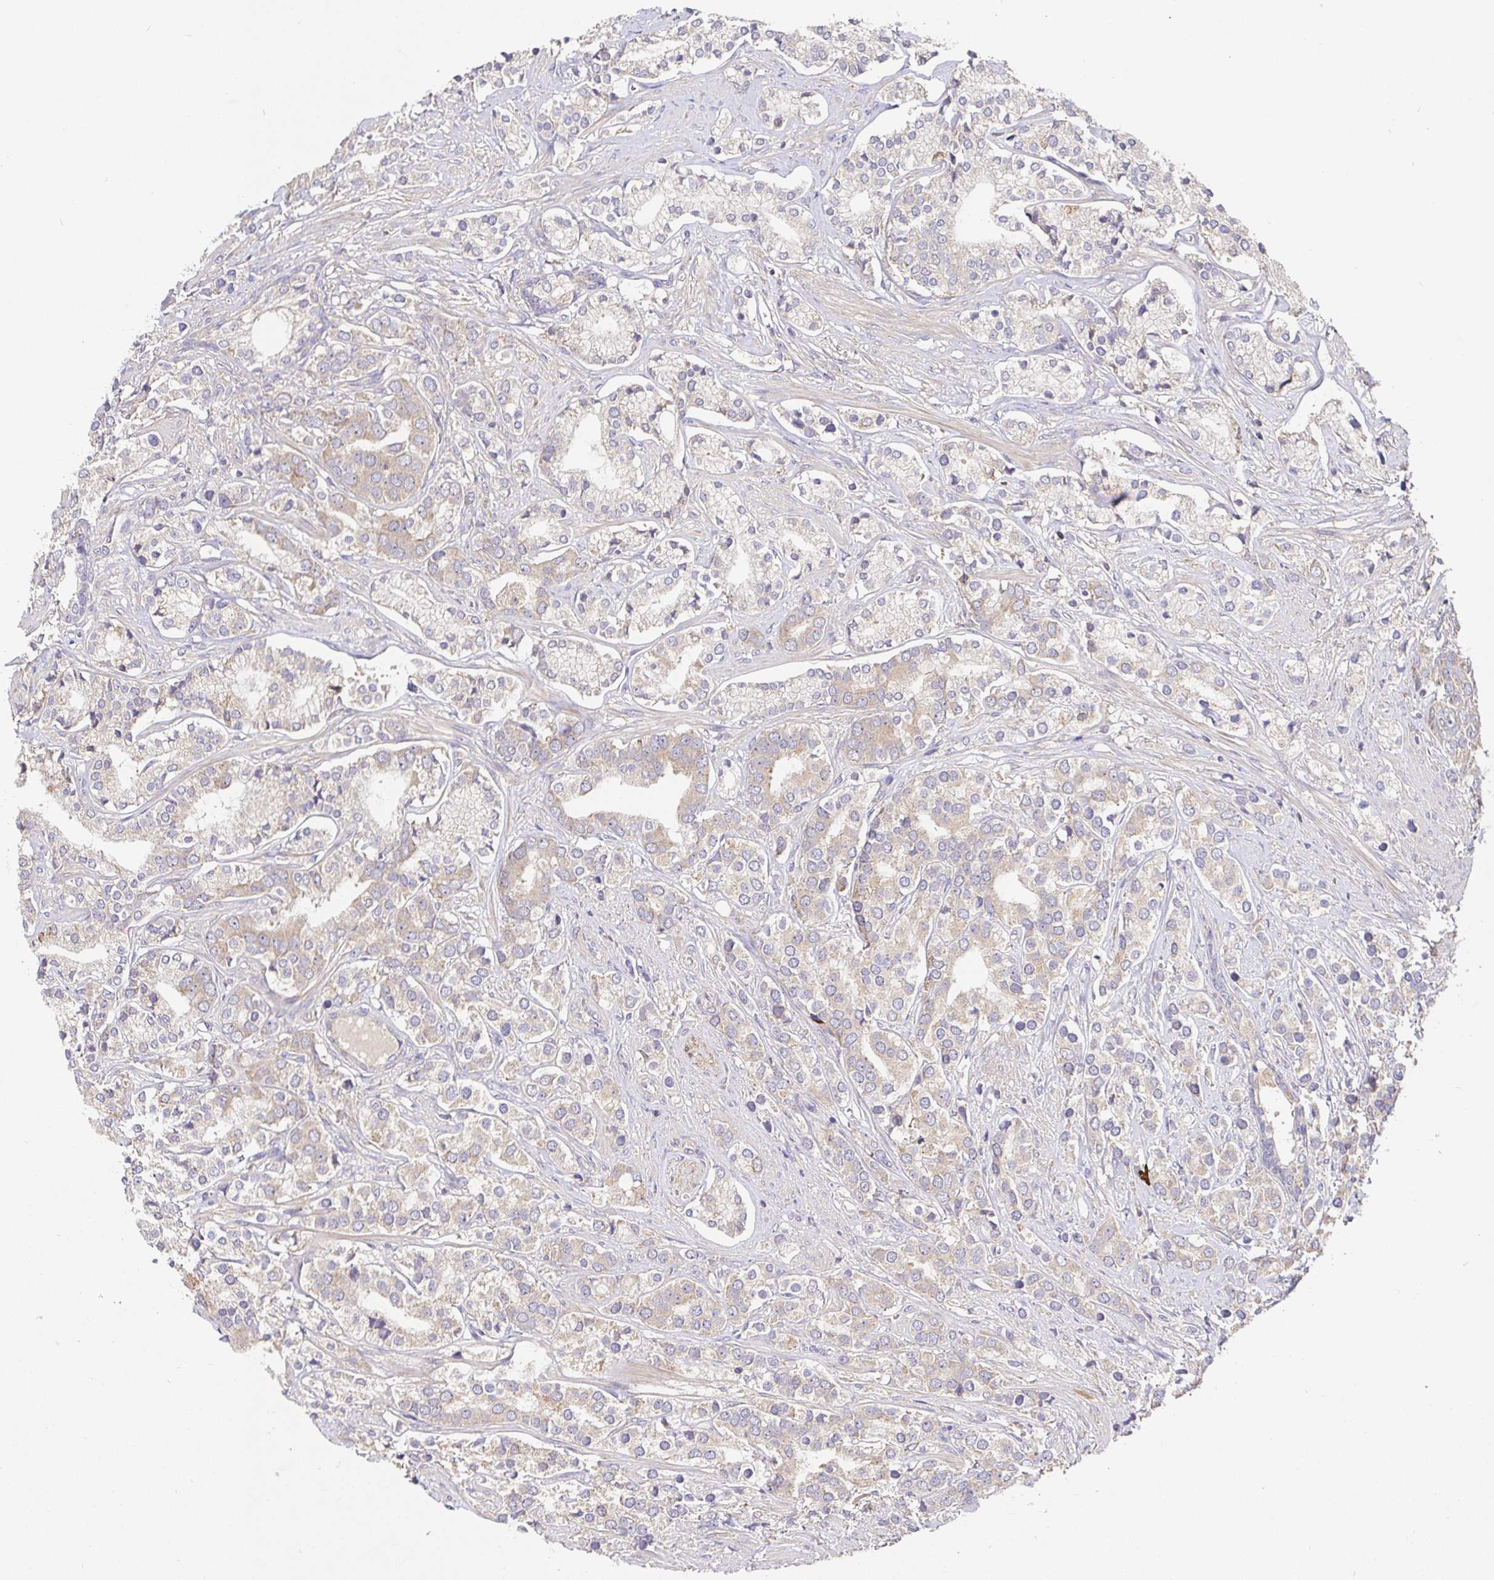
{"staining": {"intensity": "negative", "quantity": "none", "location": "none"}, "tissue": "prostate cancer", "cell_type": "Tumor cells", "image_type": "cancer", "snomed": [{"axis": "morphology", "description": "Adenocarcinoma, High grade"}, {"axis": "topography", "description": "Prostate"}], "caption": "The histopathology image reveals no significant staining in tumor cells of high-grade adenocarcinoma (prostate).", "gene": "HAGH", "patient": {"sex": "male", "age": 58}}